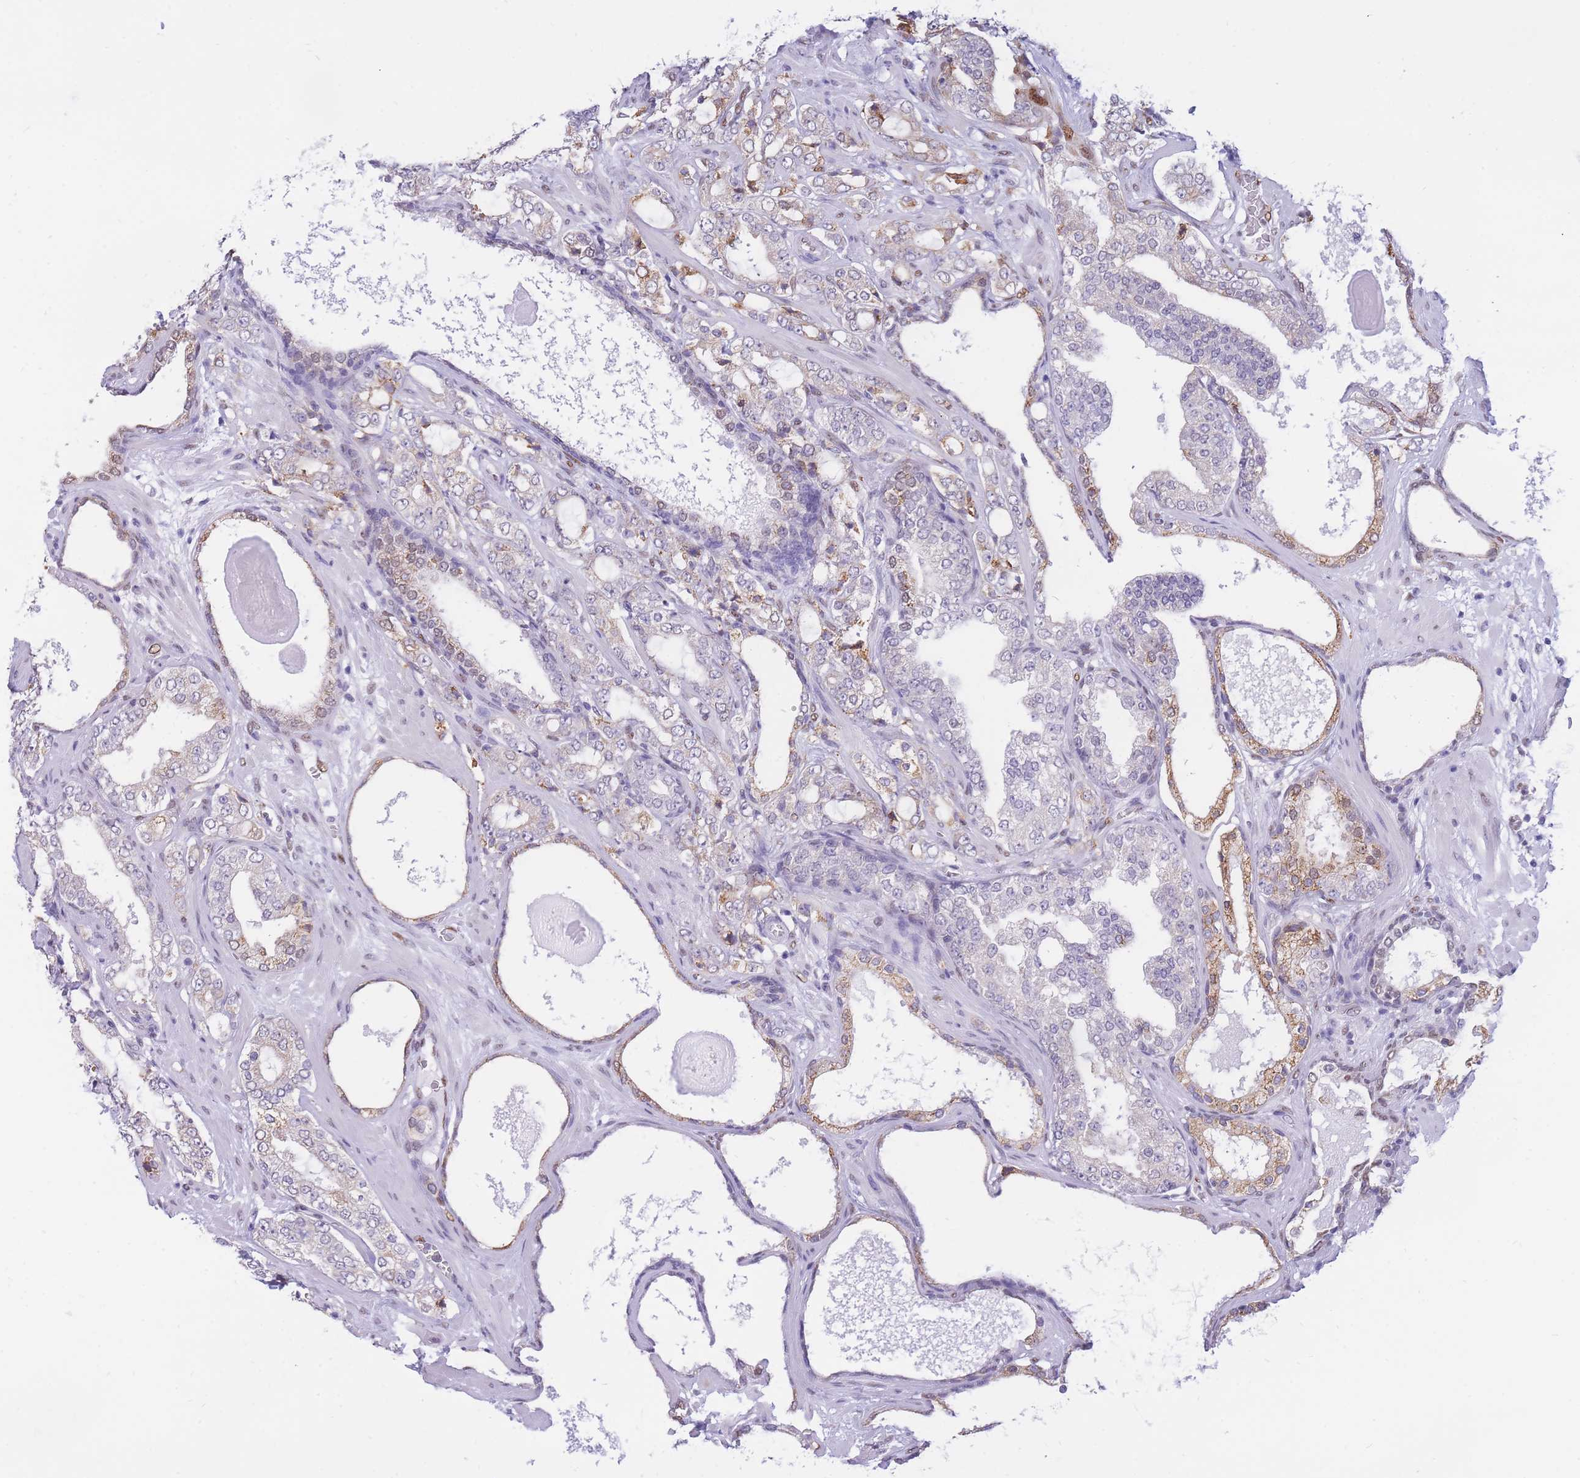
{"staining": {"intensity": "moderate", "quantity": "<25%", "location": "cytoplasmic/membranous"}, "tissue": "prostate cancer", "cell_type": "Tumor cells", "image_type": "cancer", "snomed": [{"axis": "morphology", "description": "Adenocarcinoma, High grade"}, {"axis": "topography", "description": "Prostate"}], "caption": "The histopathology image displays immunohistochemical staining of adenocarcinoma (high-grade) (prostate). There is moderate cytoplasmic/membranous staining is seen in about <25% of tumor cells.", "gene": "FAM153A", "patient": {"sex": "male", "age": 64}}